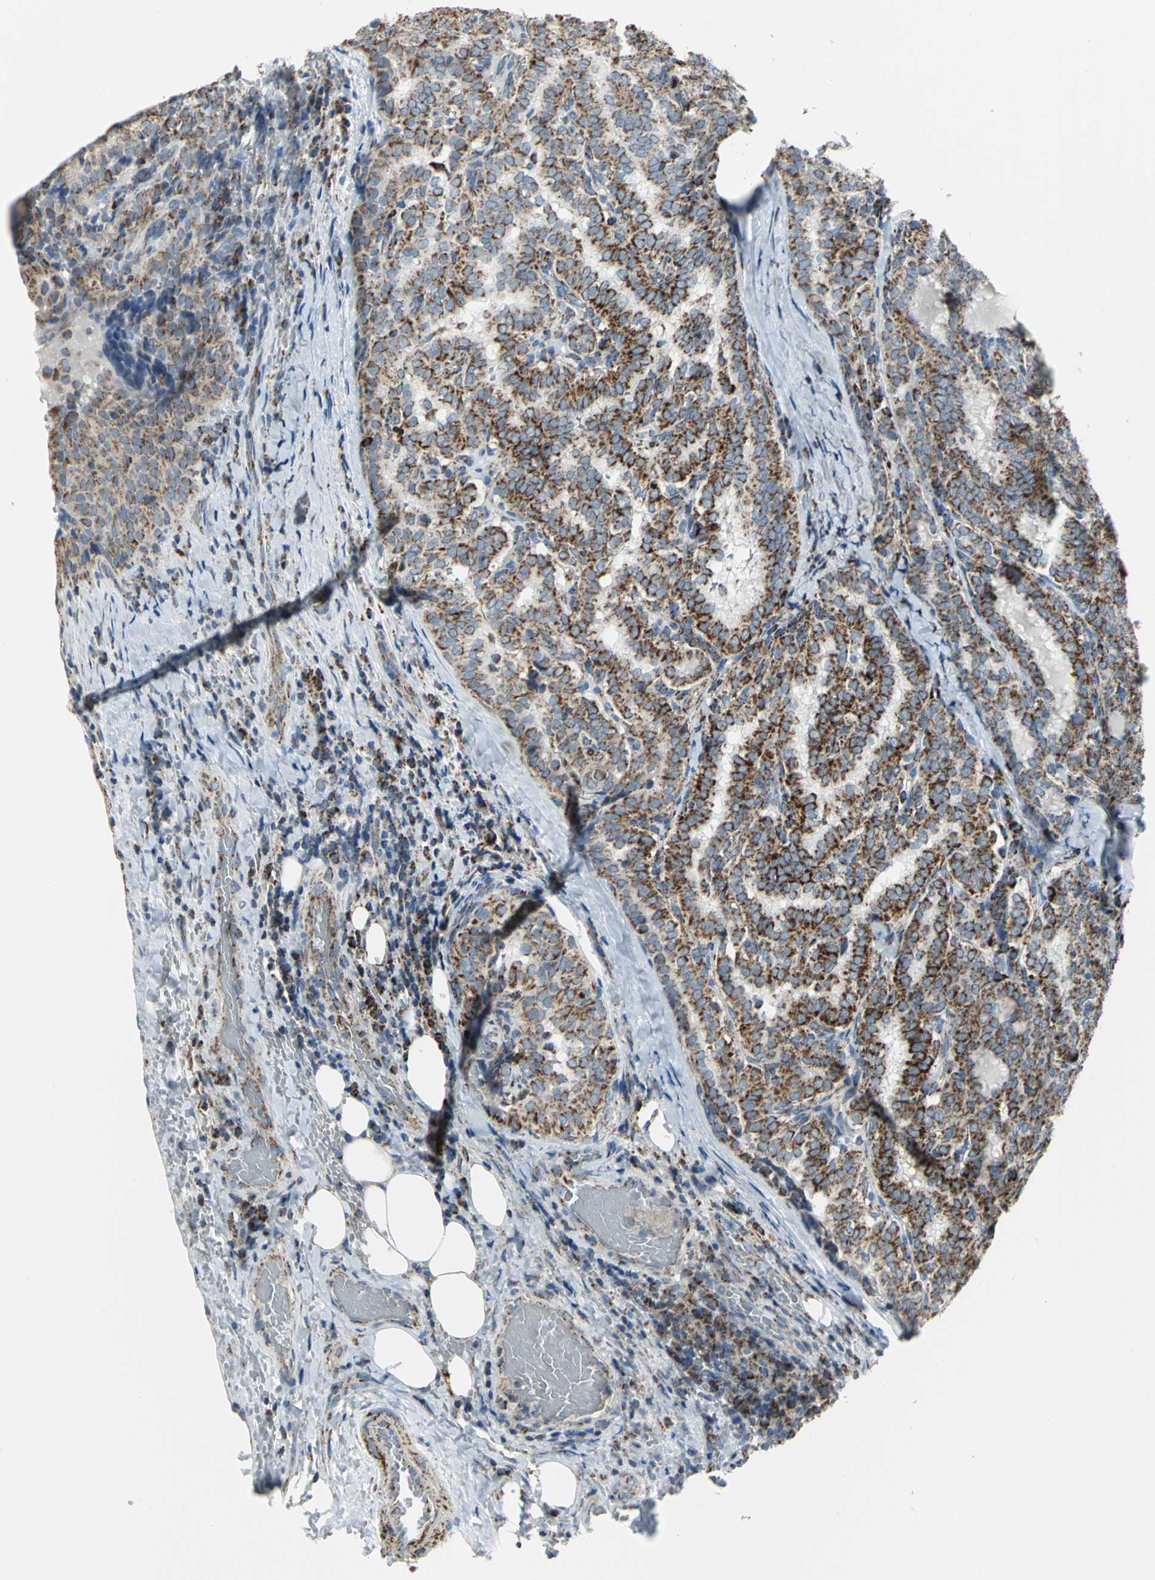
{"staining": {"intensity": "strong", "quantity": ">75%", "location": "cytoplasmic/membranous"}, "tissue": "thyroid cancer", "cell_type": "Tumor cells", "image_type": "cancer", "snomed": [{"axis": "morphology", "description": "Papillary adenocarcinoma, NOS"}, {"axis": "topography", "description": "Thyroid gland"}], "caption": "Immunohistochemical staining of human papillary adenocarcinoma (thyroid) reveals high levels of strong cytoplasmic/membranous positivity in approximately >75% of tumor cells. Using DAB (brown) and hematoxylin (blue) stains, captured at high magnification using brightfield microscopy.", "gene": "NTRK1", "patient": {"sex": "female", "age": 30}}